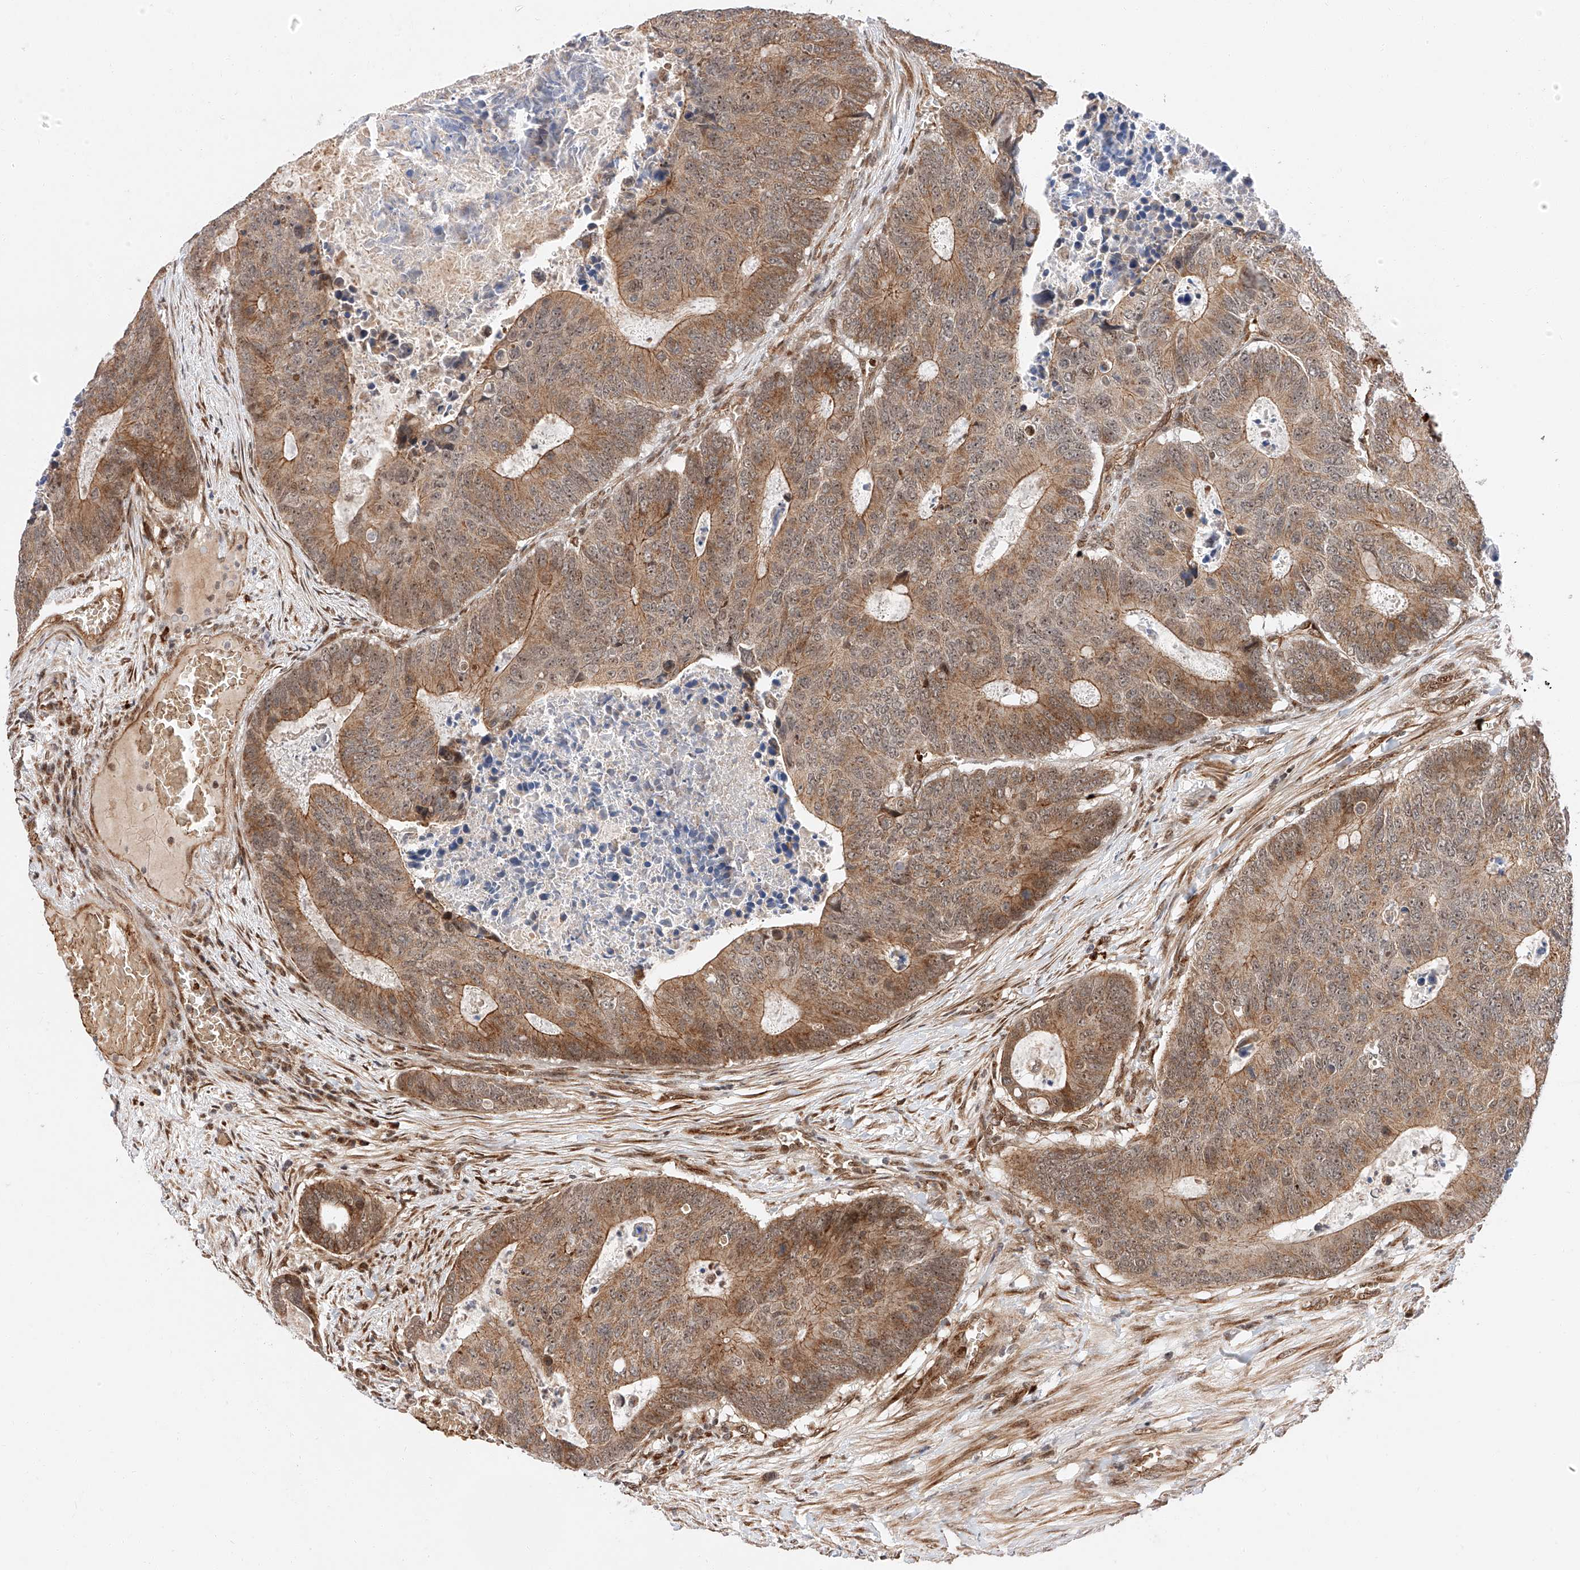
{"staining": {"intensity": "moderate", "quantity": ">75%", "location": "cytoplasmic/membranous"}, "tissue": "colorectal cancer", "cell_type": "Tumor cells", "image_type": "cancer", "snomed": [{"axis": "morphology", "description": "Adenocarcinoma, NOS"}, {"axis": "topography", "description": "Colon"}], "caption": "Moderate cytoplasmic/membranous staining for a protein is present in about >75% of tumor cells of colorectal cancer (adenocarcinoma) using IHC.", "gene": "THTPA", "patient": {"sex": "male", "age": 87}}